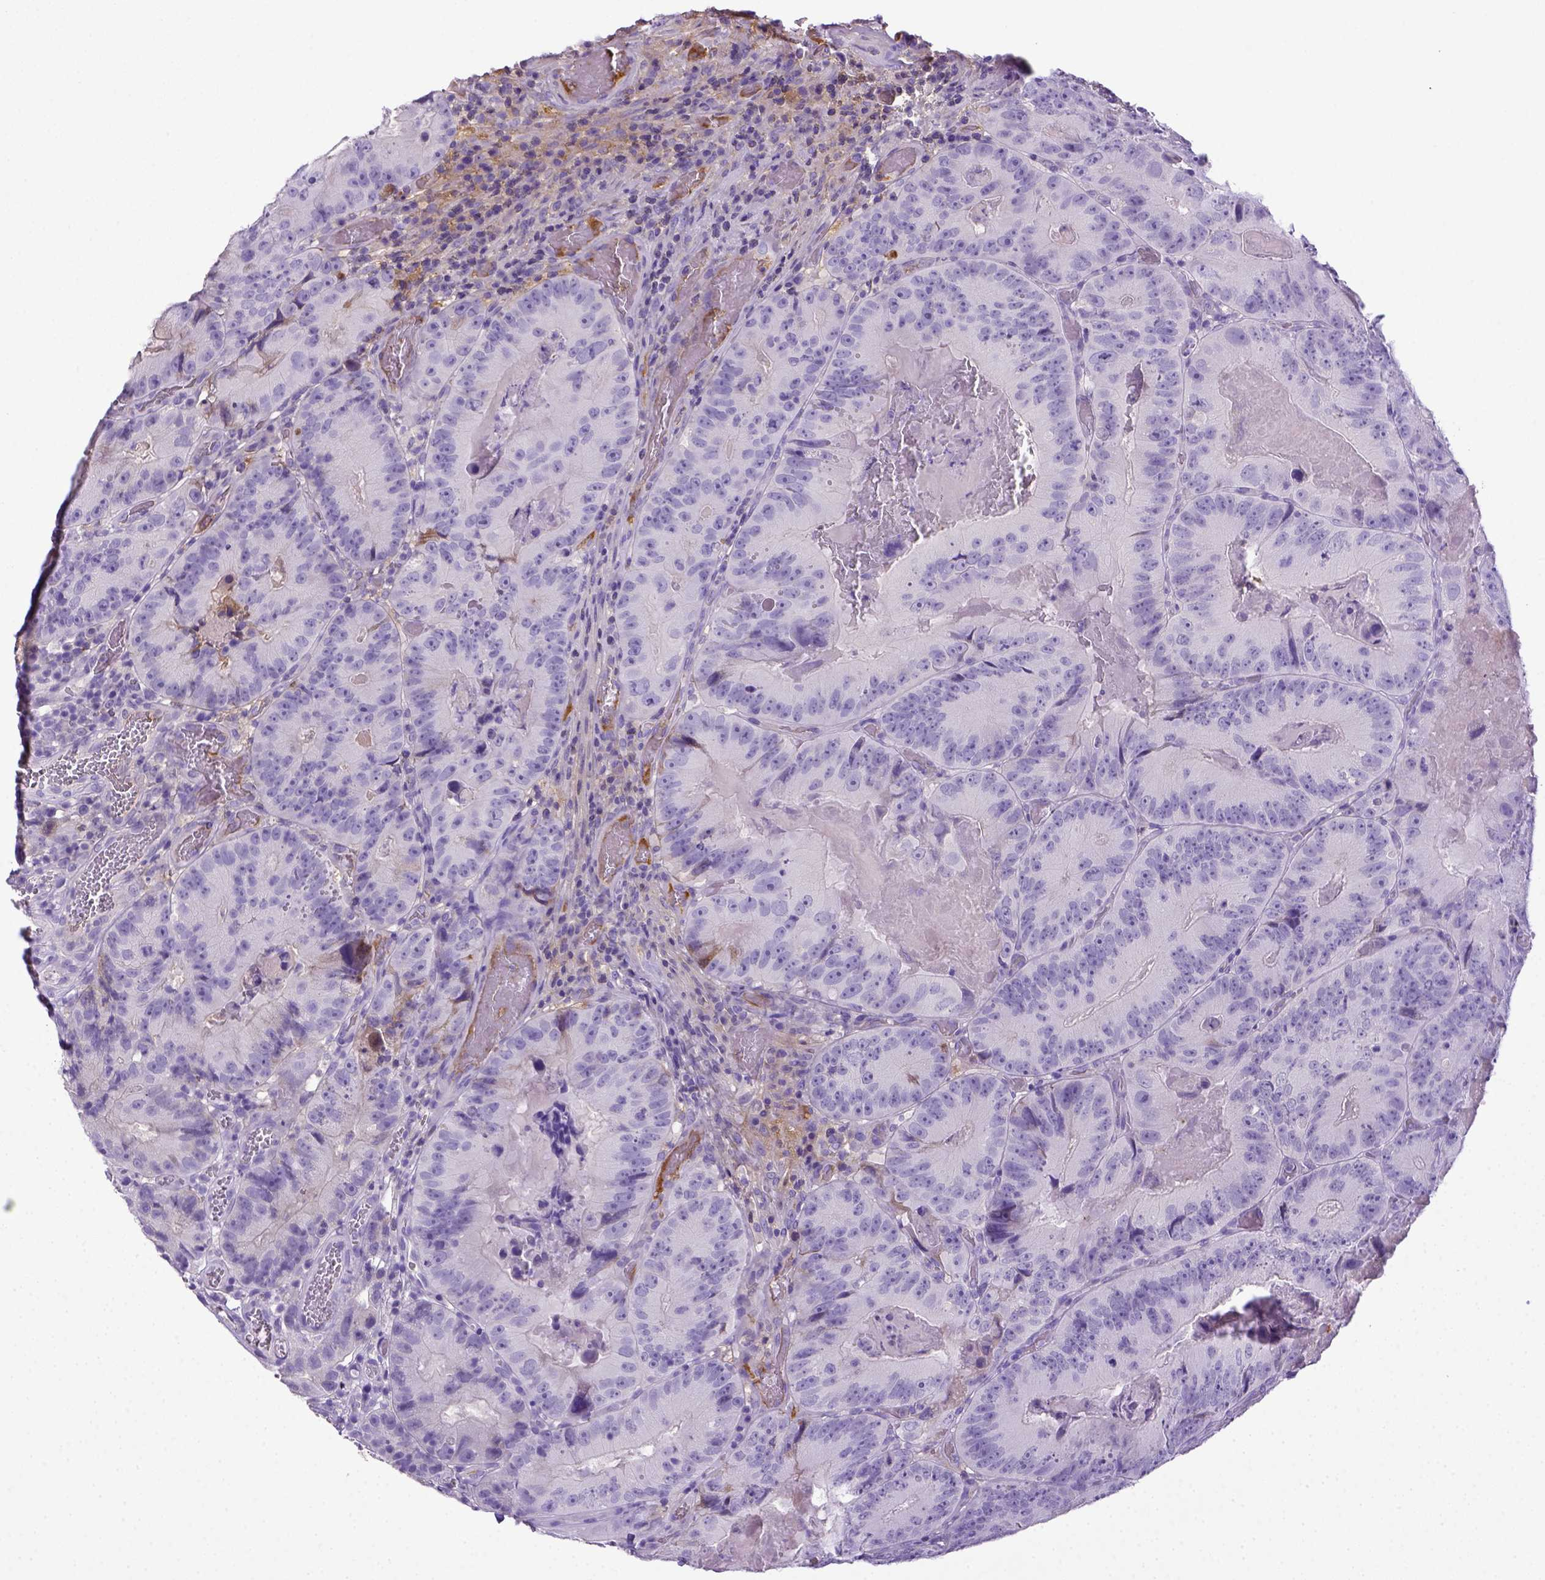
{"staining": {"intensity": "negative", "quantity": "none", "location": "none"}, "tissue": "colorectal cancer", "cell_type": "Tumor cells", "image_type": "cancer", "snomed": [{"axis": "morphology", "description": "Adenocarcinoma, NOS"}, {"axis": "topography", "description": "Colon"}], "caption": "This photomicrograph is of adenocarcinoma (colorectal) stained with IHC to label a protein in brown with the nuclei are counter-stained blue. There is no positivity in tumor cells.", "gene": "ITIH4", "patient": {"sex": "female", "age": 86}}